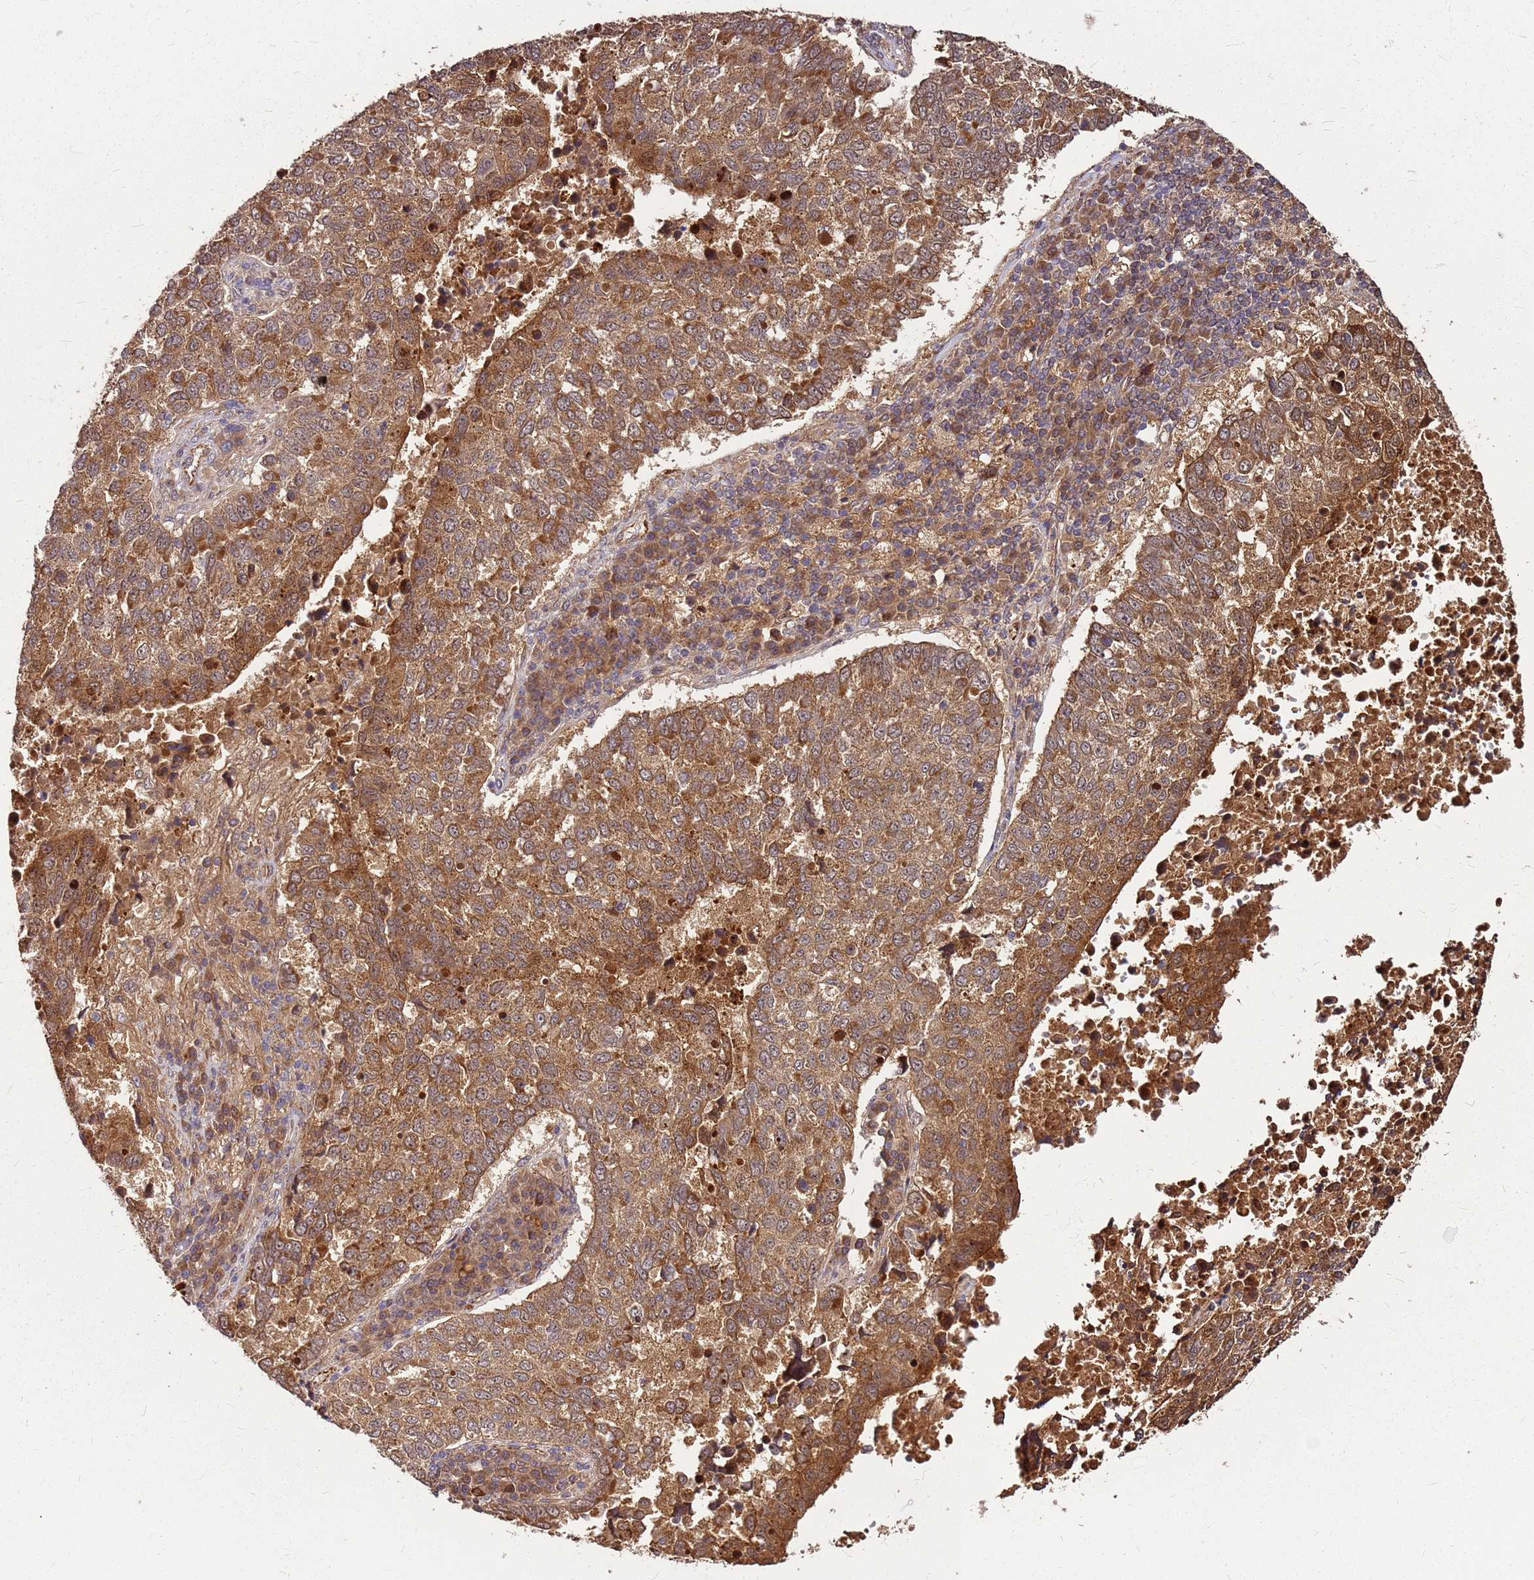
{"staining": {"intensity": "moderate", "quantity": ">75%", "location": "cytoplasmic/membranous"}, "tissue": "lung cancer", "cell_type": "Tumor cells", "image_type": "cancer", "snomed": [{"axis": "morphology", "description": "Squamous cell carcinoma, NOS"}, {"axis": "topography", "description": "Lung"}], "caption": "Lung cancer tissue shows moderate cytoplasmic/membranous positivity in about >75% of tumor cells, visualized by immunohistochemistry.", "gene": "LYPLAL1", "patient": {"sex": "male", "age": 73}}